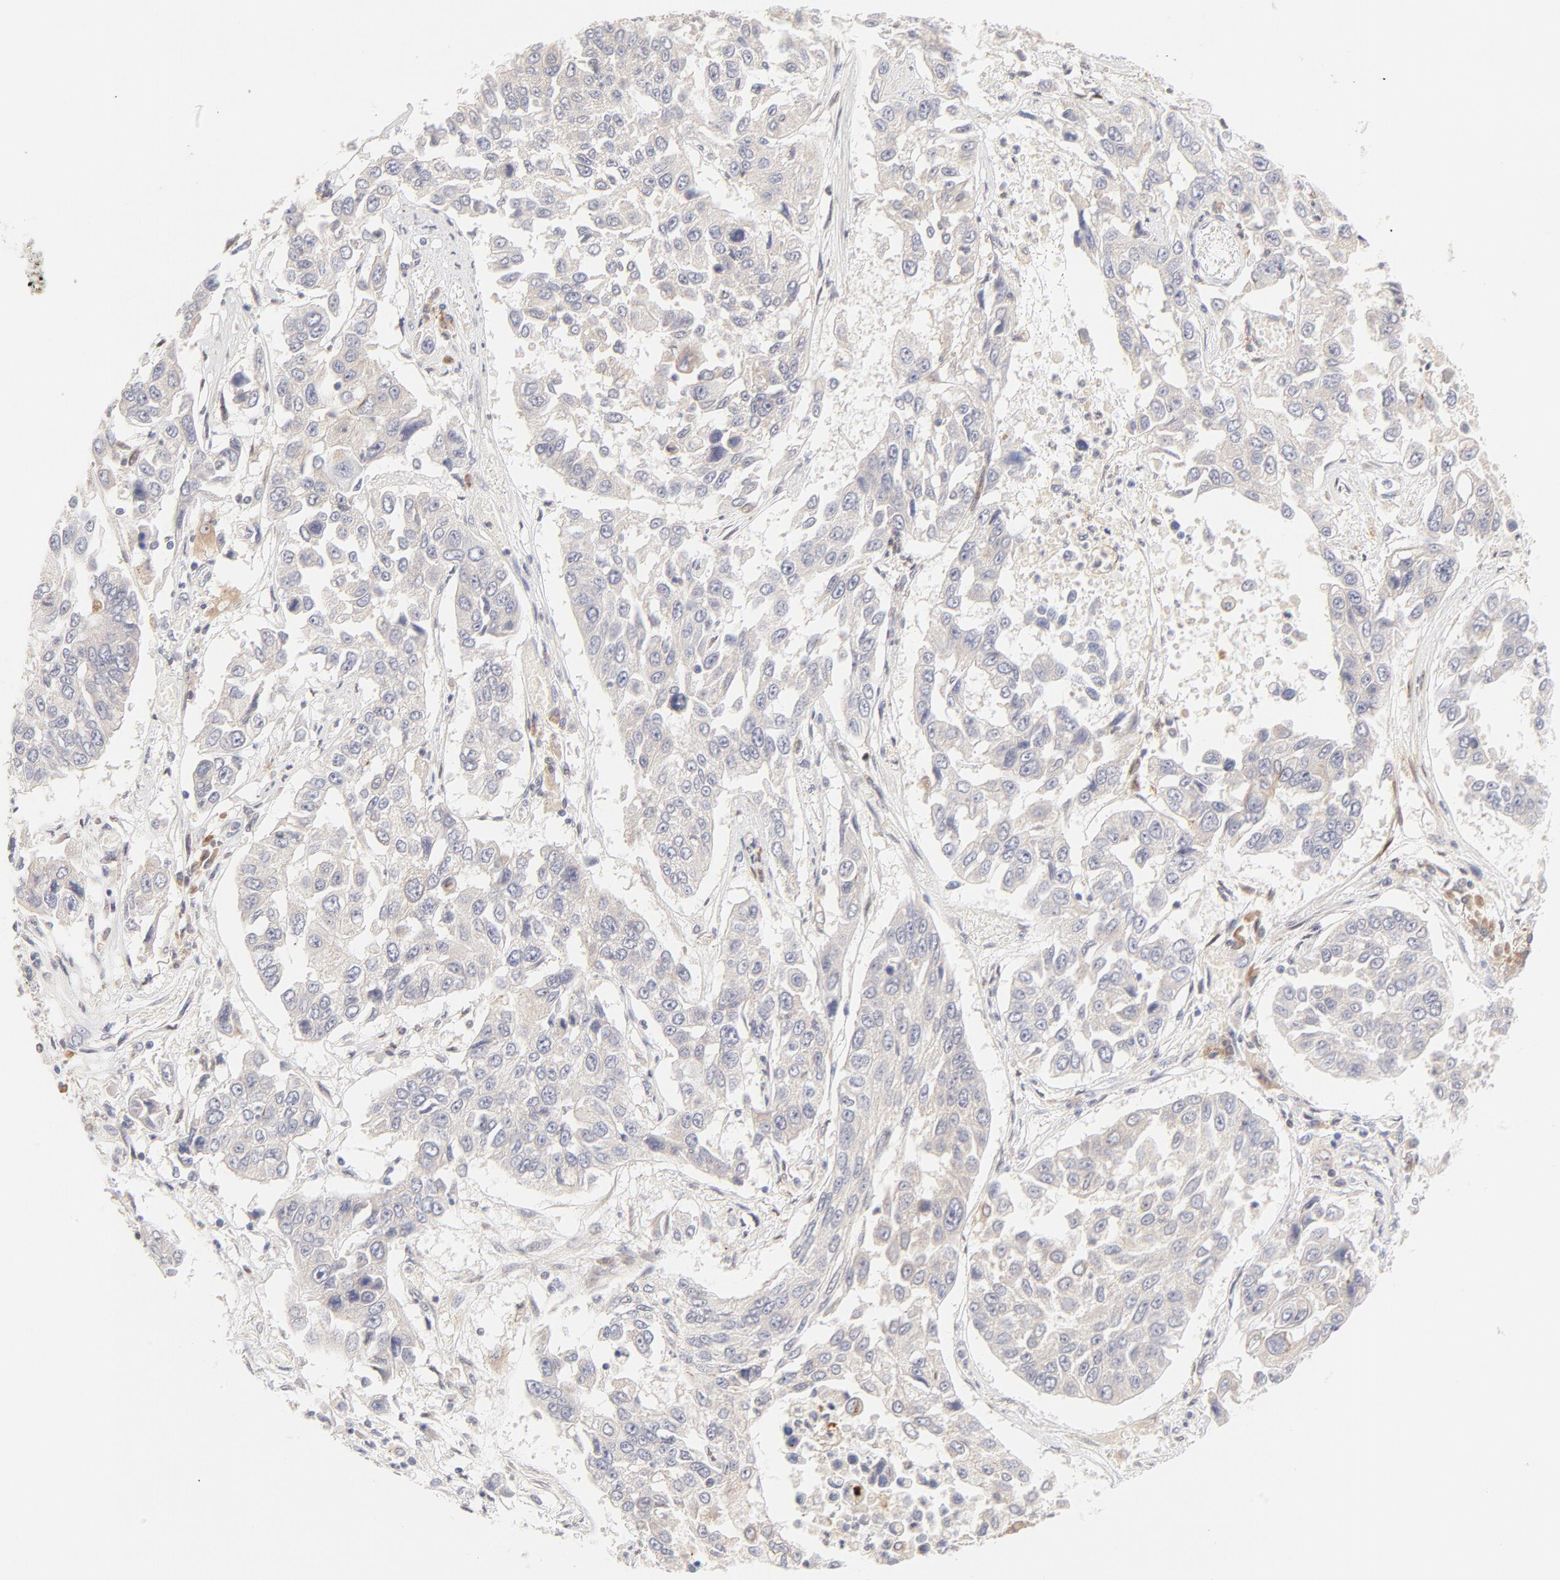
{"staining": {"intensity": "weak", "quantity": ">75%", "location": "cytoplasmic/membranous"}, "tissue": "lung cancer", "cell_type": "Tumor cells", "image_type": "cancer", "snomed": [{"axis": "morphology", "description": "Squamous cell carcinoma, NOS"}, {"axis": "topography", "description": "Lung"}], "caption": "Approximately >75% of tumor cells in human lung cancer (squamous cell carcinoma) exhibit weak cytoplasmic/membranous protein expression as visualized by brown immunohistochemical staining.", "gene": "RPS6KA1", "patient": {"sex": "male", "age": 71}}